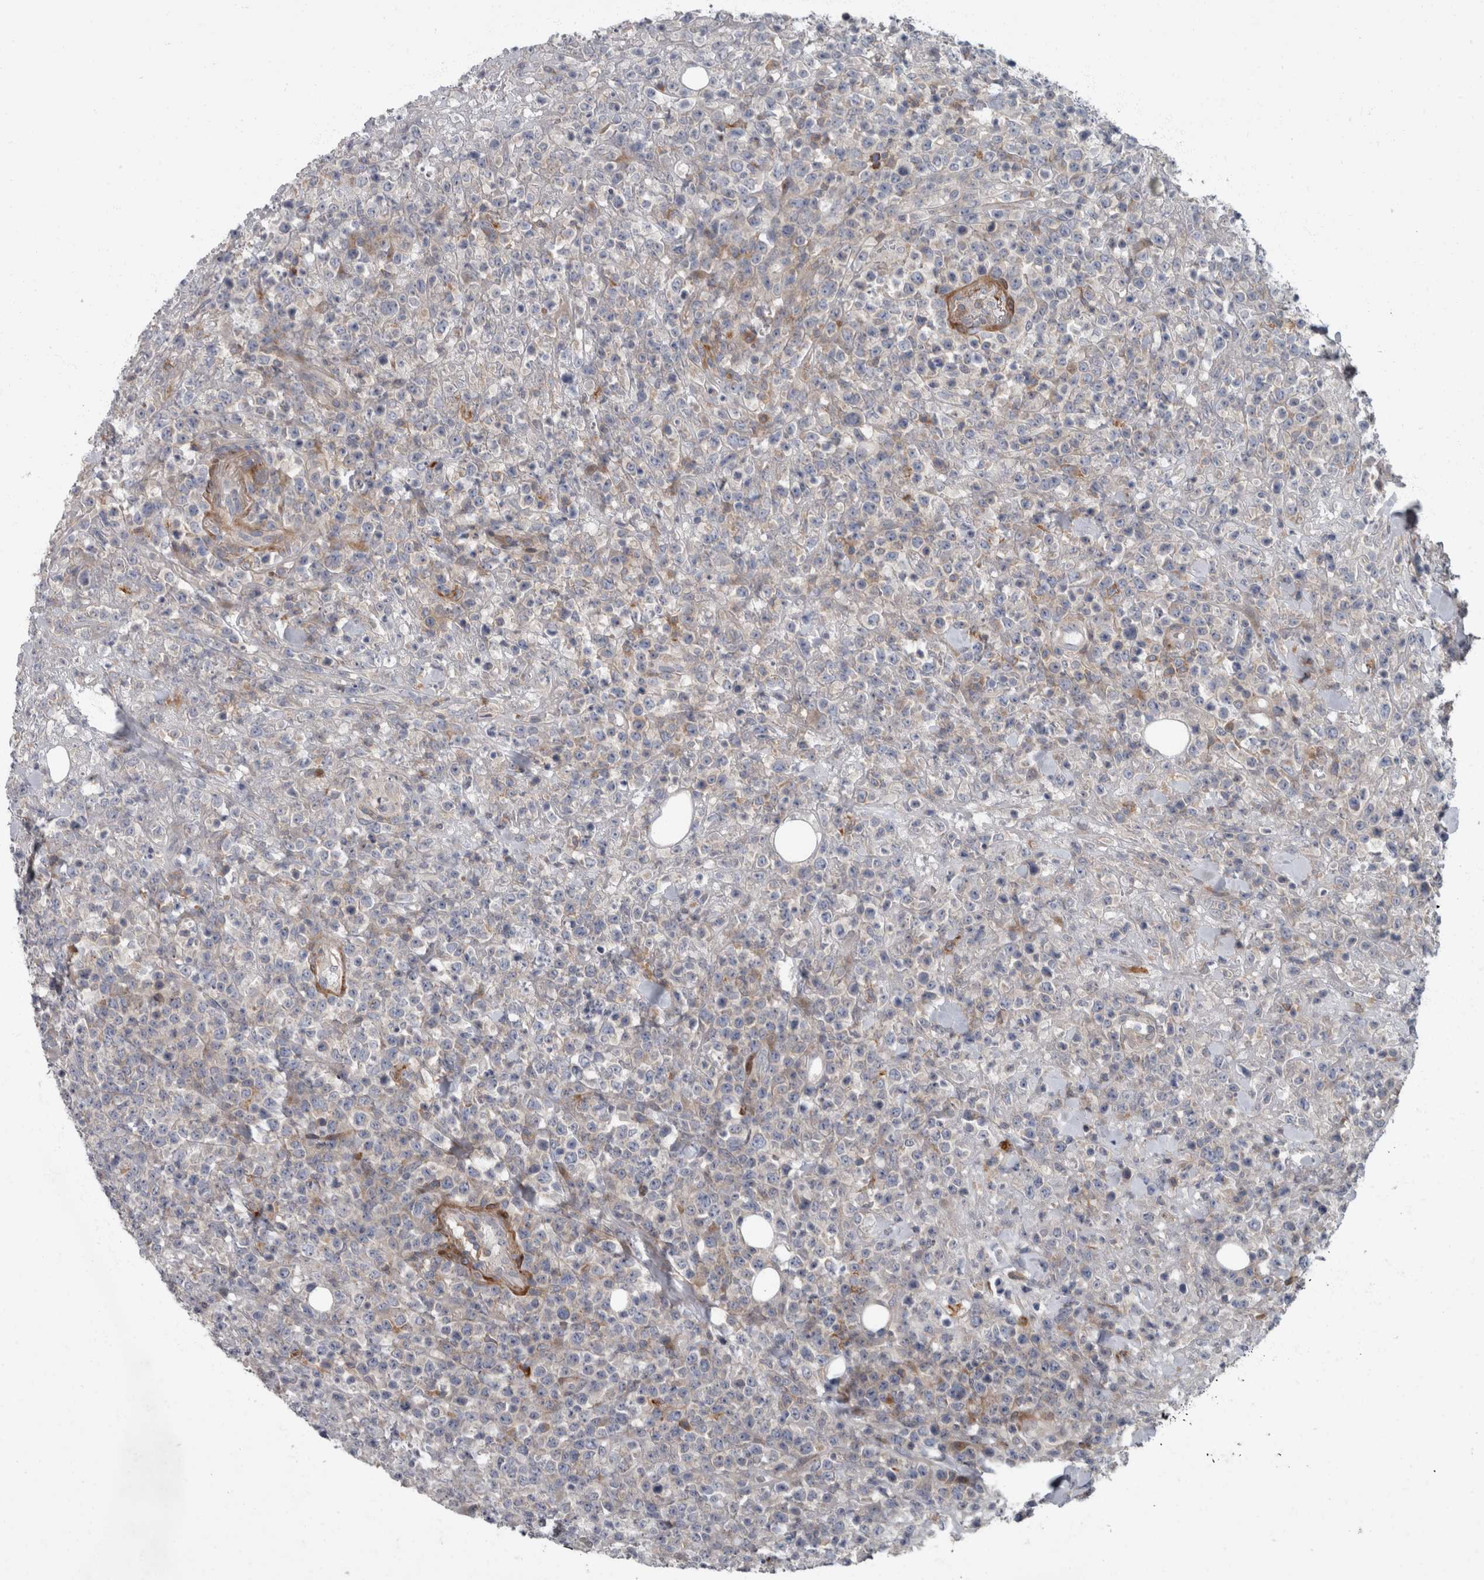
{"staining": {"intensity": "negative", "quantity": "none", "location": "none"}, "tissue": "lymphoma", "cell_type": "Tumor cells", "image_type": "cancer", "snomed": [{"axis": "morphology", "description": "Malignant lymphoma, non-Hodgkin's type, High grade"}, {"axis": "topography", "description": "Colon"}], "caption": "Tumor cells show no significant protein staining in high-grade malignant lymphoma, non-Hodgkin's type.", "gene": "CDC42BPG", "patient": {"sex": "female", "age": 53}}